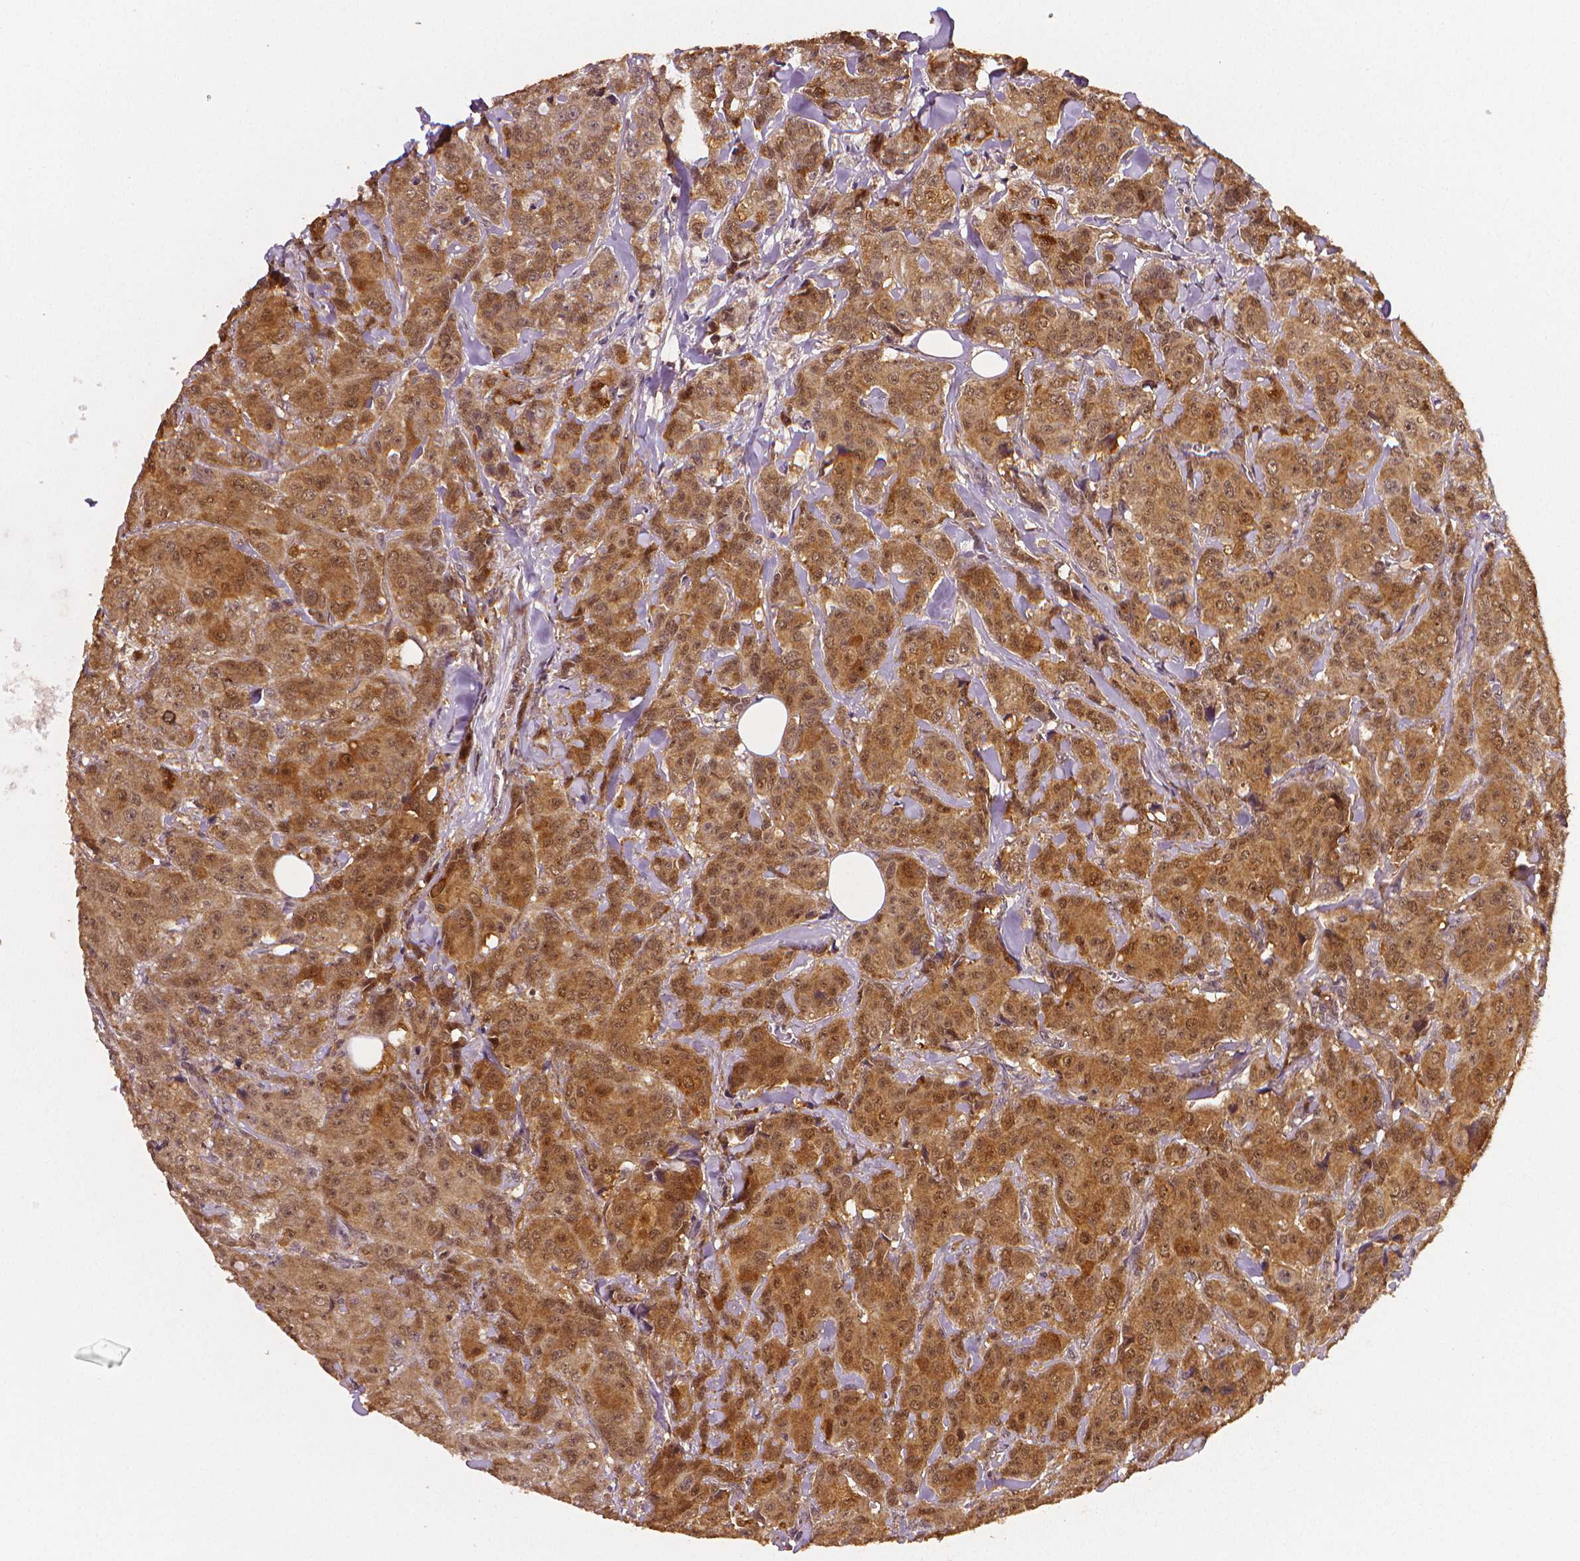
{"staining": {"intensity": "moderate", "quantity": ">75%", "location": "cytoplasmic/membranous"}, "tissue": "breast cancer", "cell_type": "Tumor cells", "image_type": "cancer", "snomed": [{"axis": "morphology", "description": "Duct carcinoma"}, {"axis": "topography", "description": "Breast"}], "caption": "The histopathology image exhibits a brown stain indicating the presence of a protein in the cytoplasmic/membranous of tumor cells in breast invasive ductal carcinoma. (IHC, brightfield microscopy, high magnification).", "gene": "STAT3", "patient": {"sex": "female", "age": 43}}